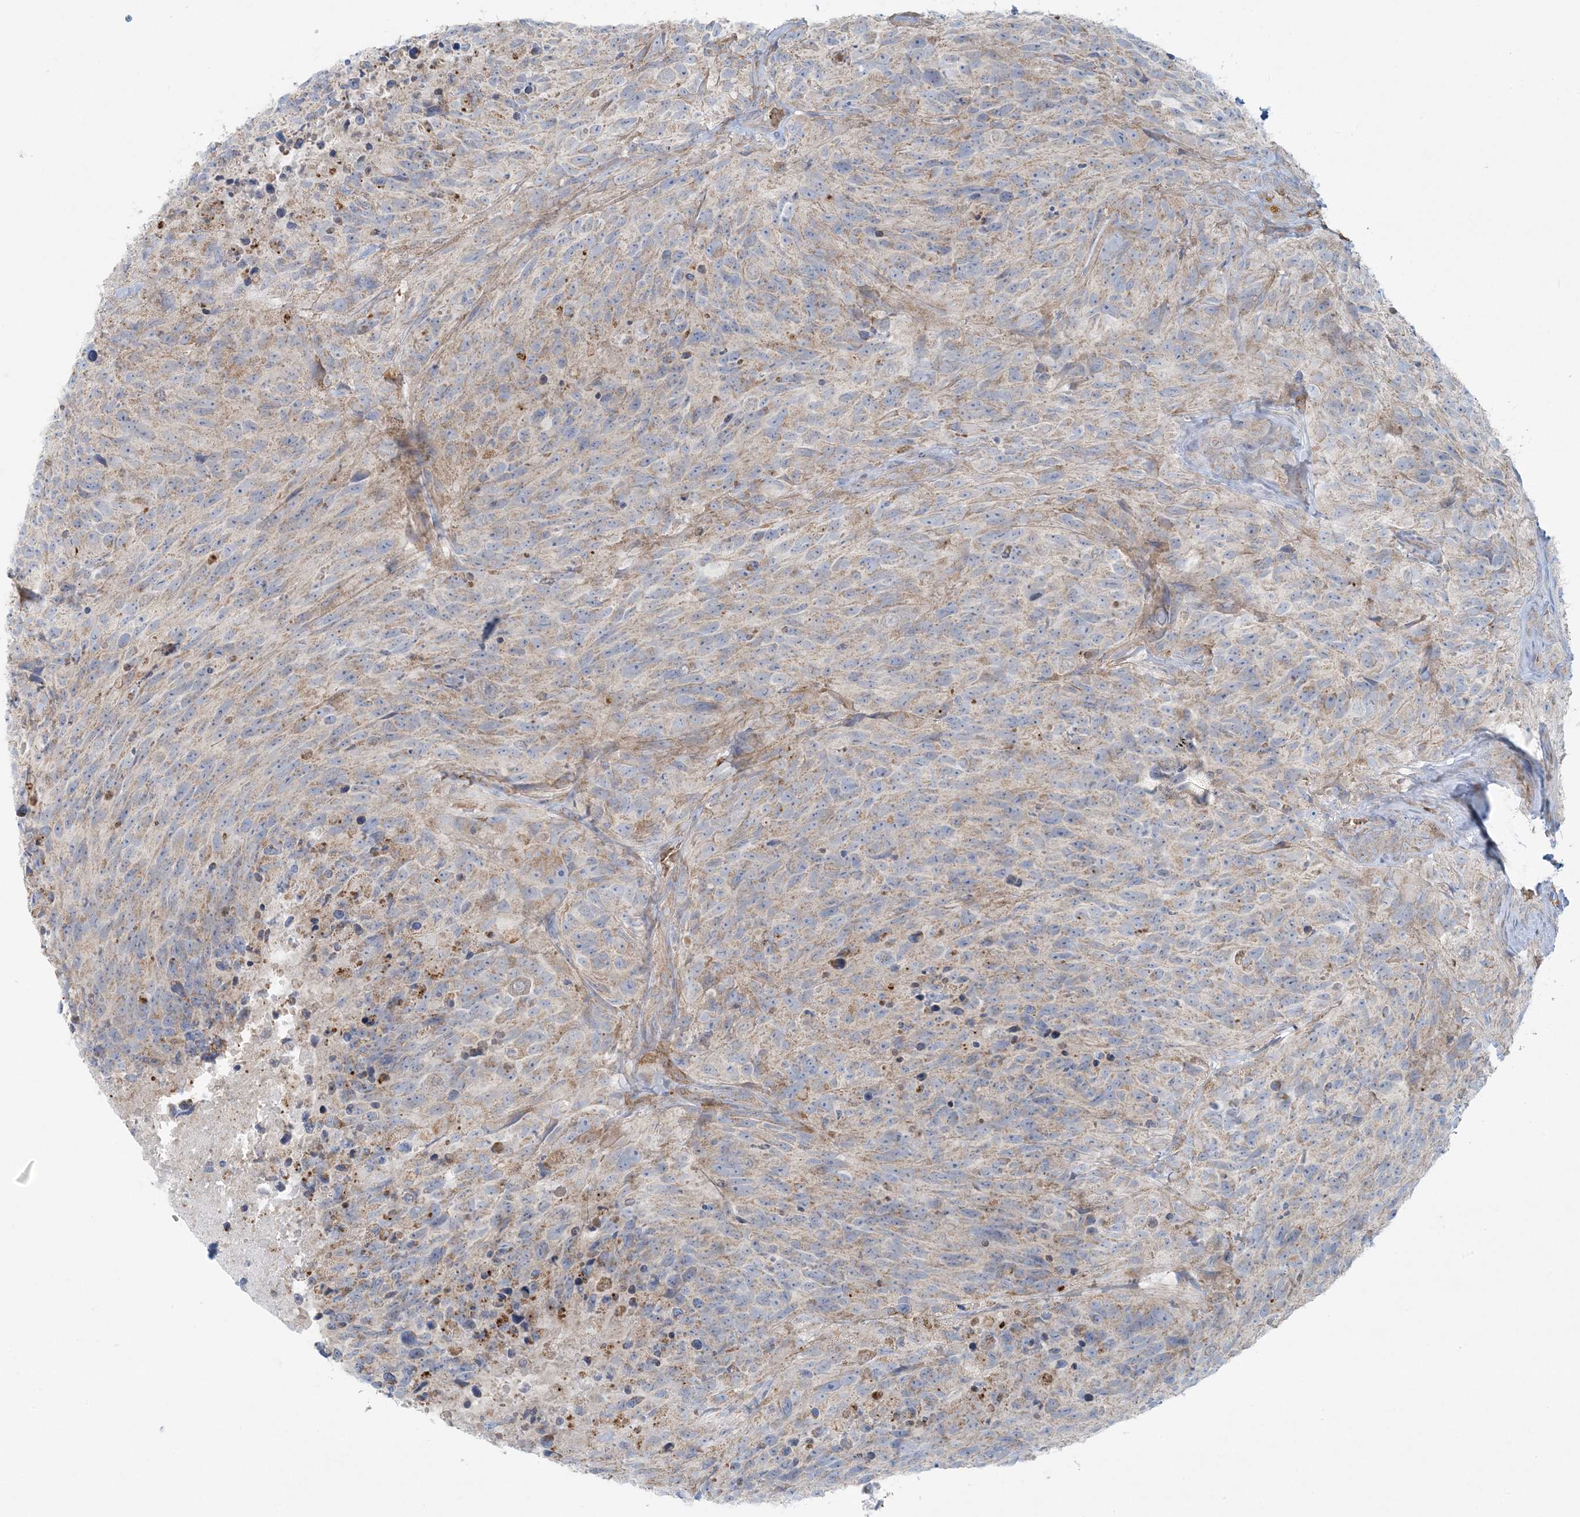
{"staining": {"intensity": "negative", "quantity": "none", "location": "none"}, "tissue": "glioma", "cell_type": "Tumor cells", "image_type": "cancer", "snomed": [{"axis": "morphology", "description": "Glioma, malignant, High grade"}, {"axis": "topography", "description": "Brain"}], "caption": "Human malignant glioma (high-grade) stained for a protein using immunohistochemistry demonstrates no positivity in tumor cells.", "gene": "PIK3R4", "patient": {"sex": "male", "age": 69}}